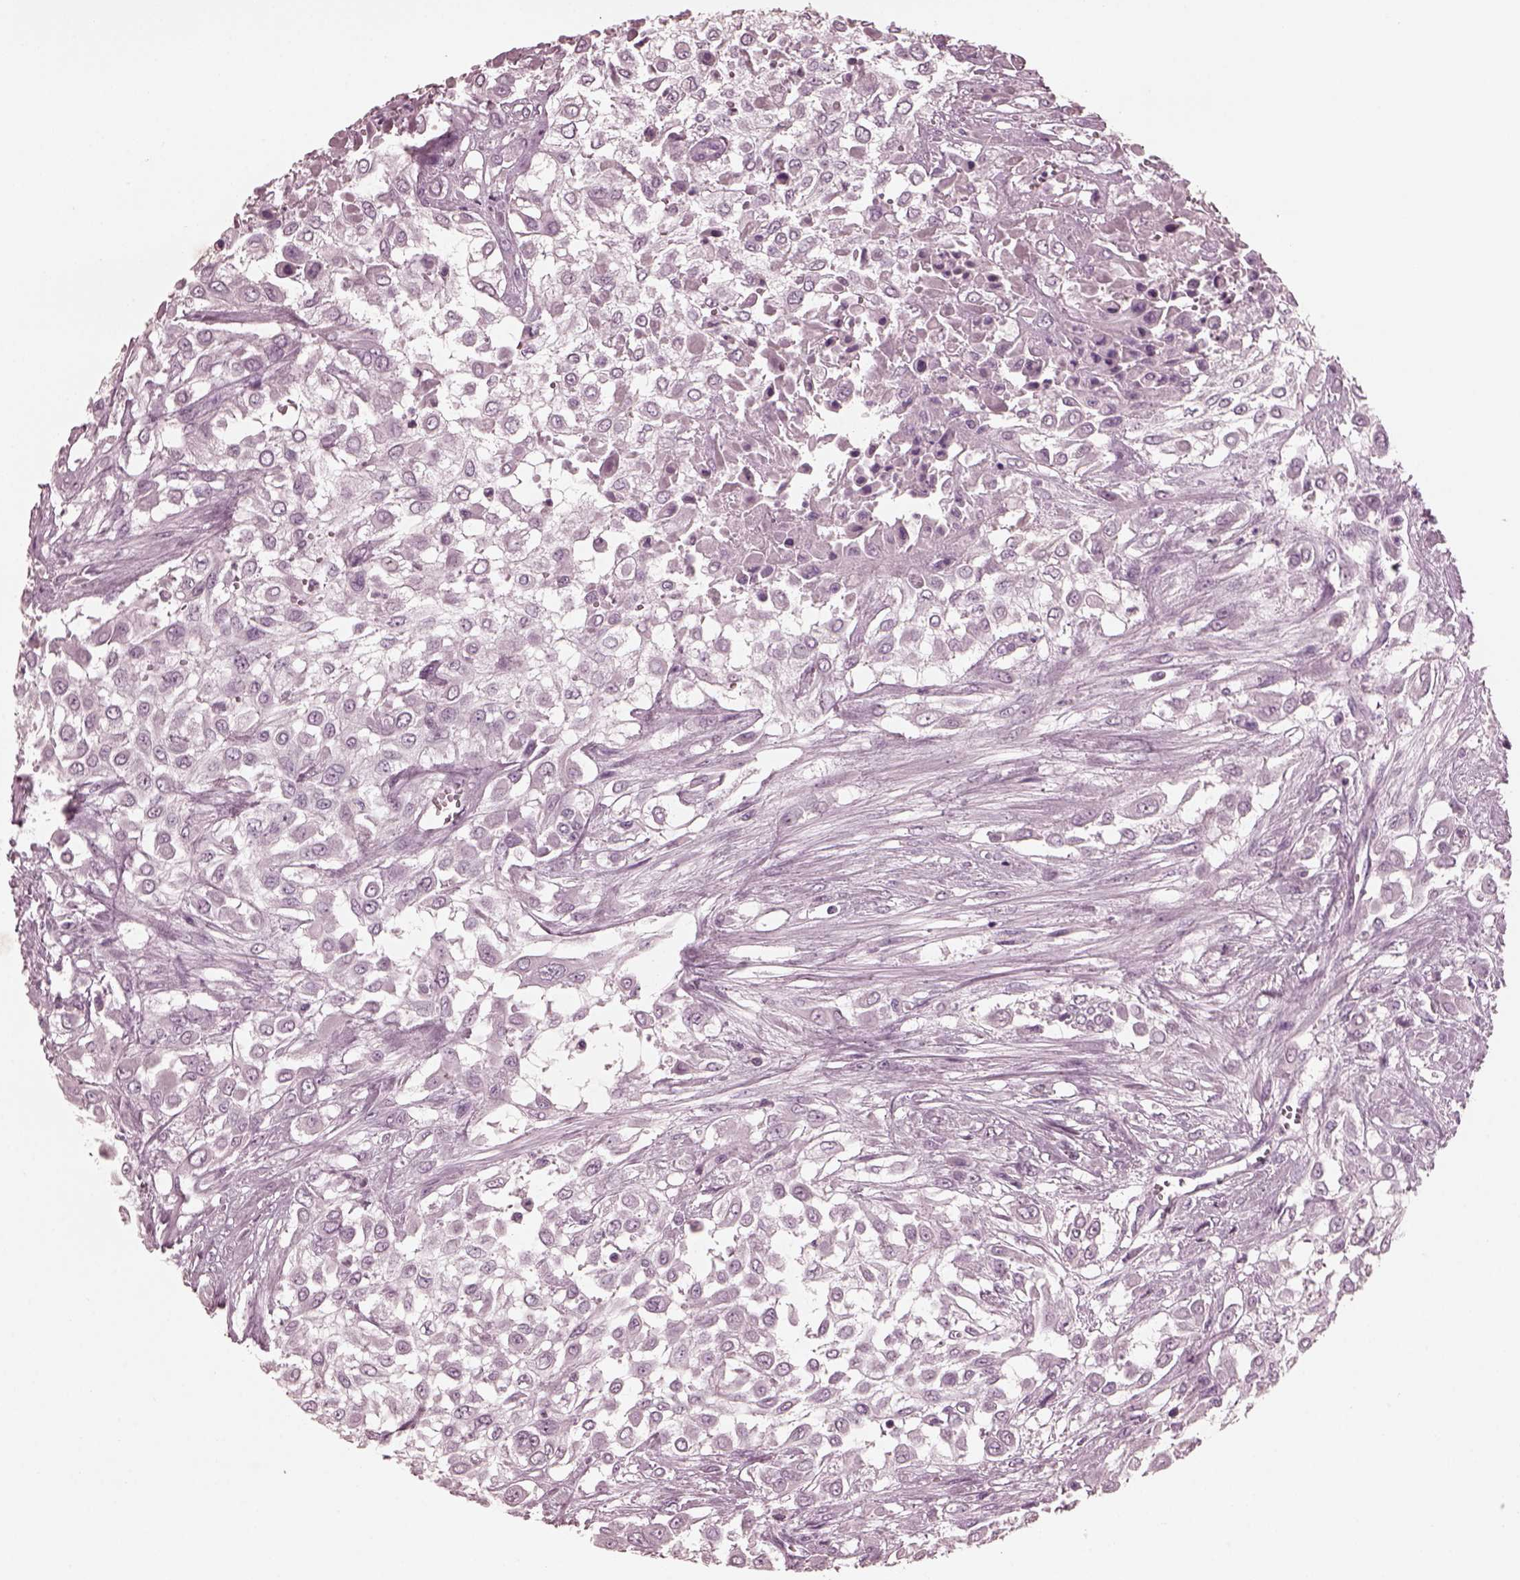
{"staining": {"intensity": "negative", "quantity": "none", "location": "none"}, "tissue": "urothelial cancer", "cell_type": "Tumor cells", "image_type": "cancer", "snomed": [{"axis": "morphology", "description": "Urothelial carcinoma, High grade"}, {"axis": "topography", "description": "Urinary bladder"}], "caption": "A high-resolution photomicrograph shows immunohistochemistry (IHC) staining of urothelial cancer, which reveals no significant positivity in tumor cells.", "gene": "CGA", "patient": {"sex": "male", "age": 57}}